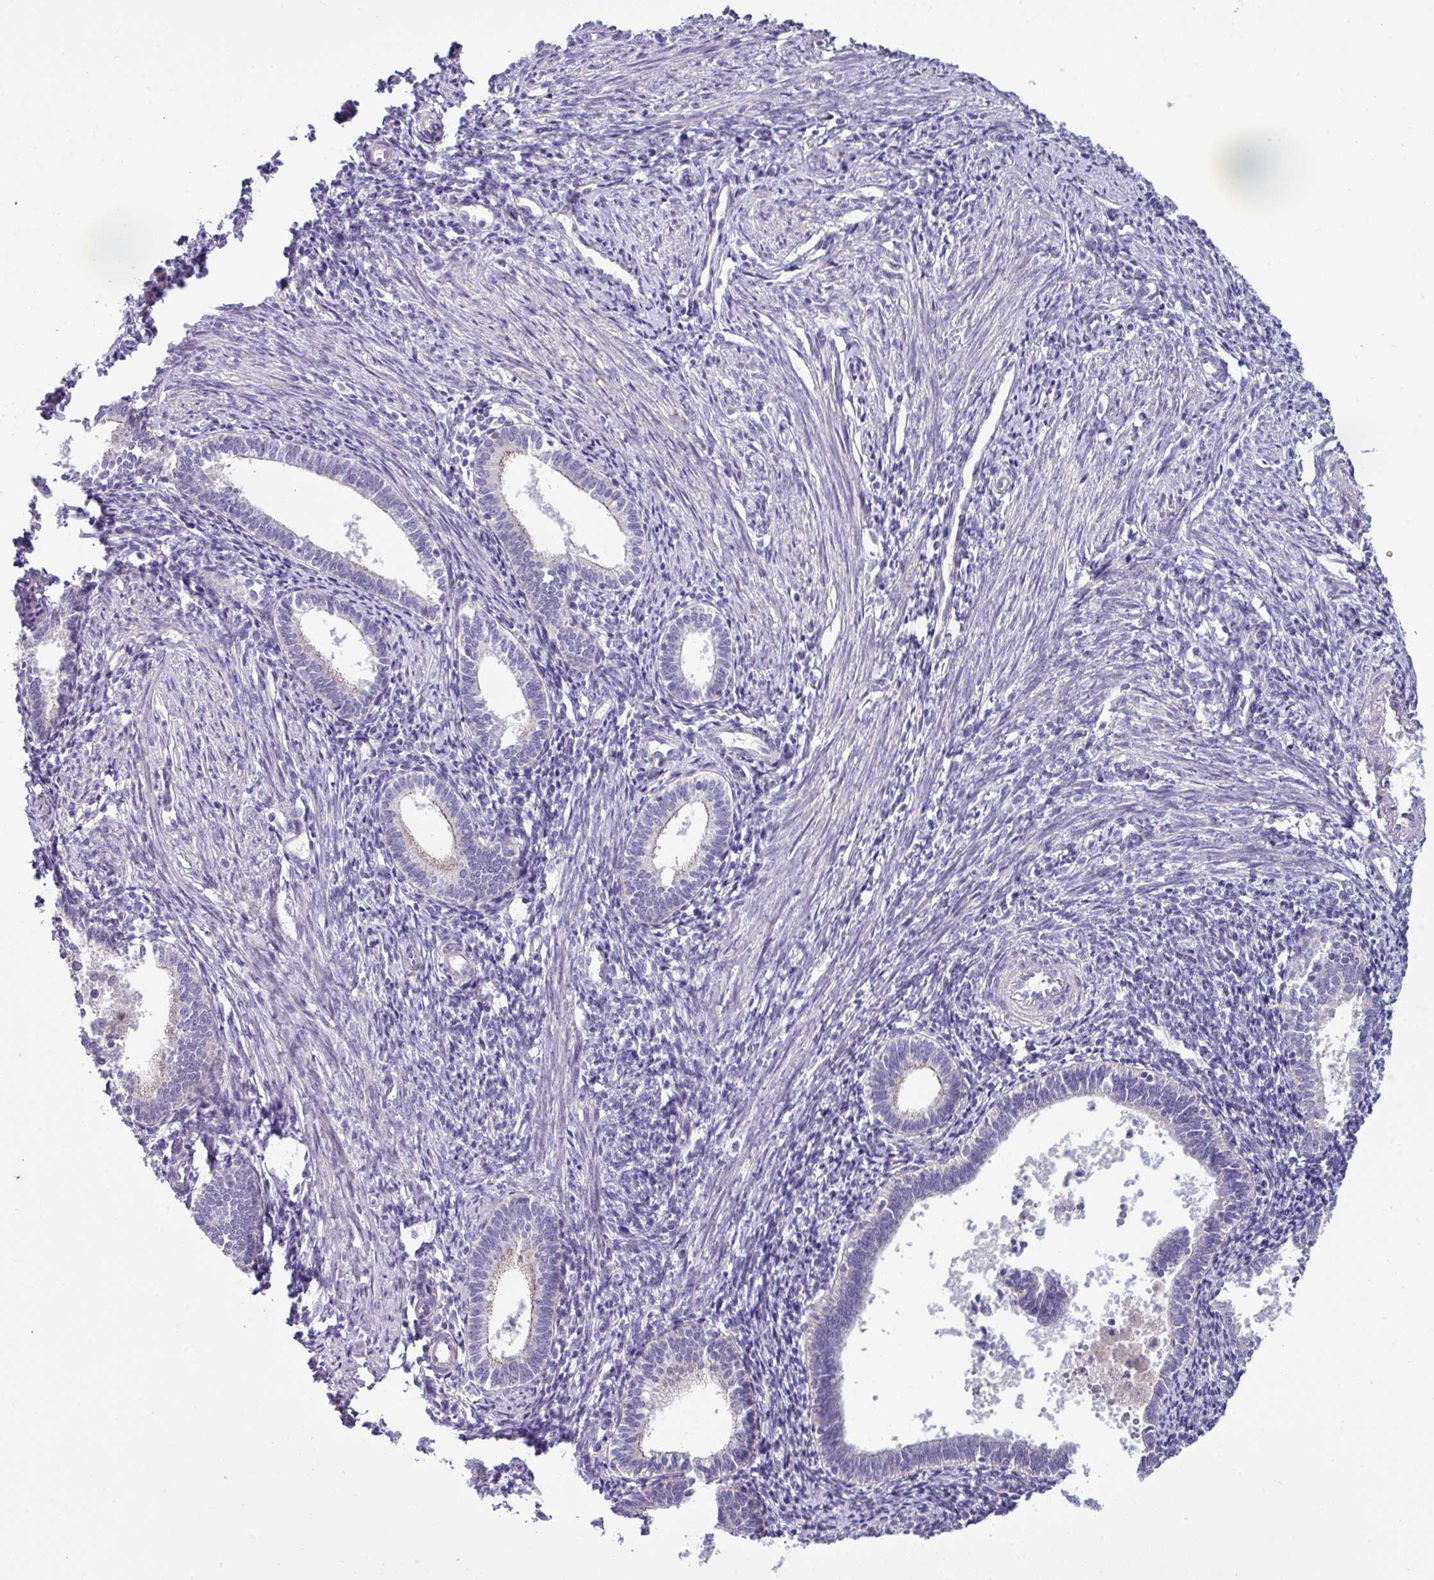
{"staining": {"intensity": "negative", "quantity": "none", "location": "none"}, "tissue": "endometrium", "cell_type": "Cells in endometrial stroma", "image_type": "normal", "snomed": [{"axis": "morphology", "description": "Normal tissue, NOS"}, {"axis": "topography", "description": "Endometrium"}], "caption": "Cells in endometrial stroma are negative for protein expression in benign human endometrium. The staining was performed using DAB to visualize the protein expression in brown, while the nuclei were stained in blue with hematoxylin (Magnification: 20x).", "gene": "ACAP3", "patient": {"sex": "female", "age": 41}}